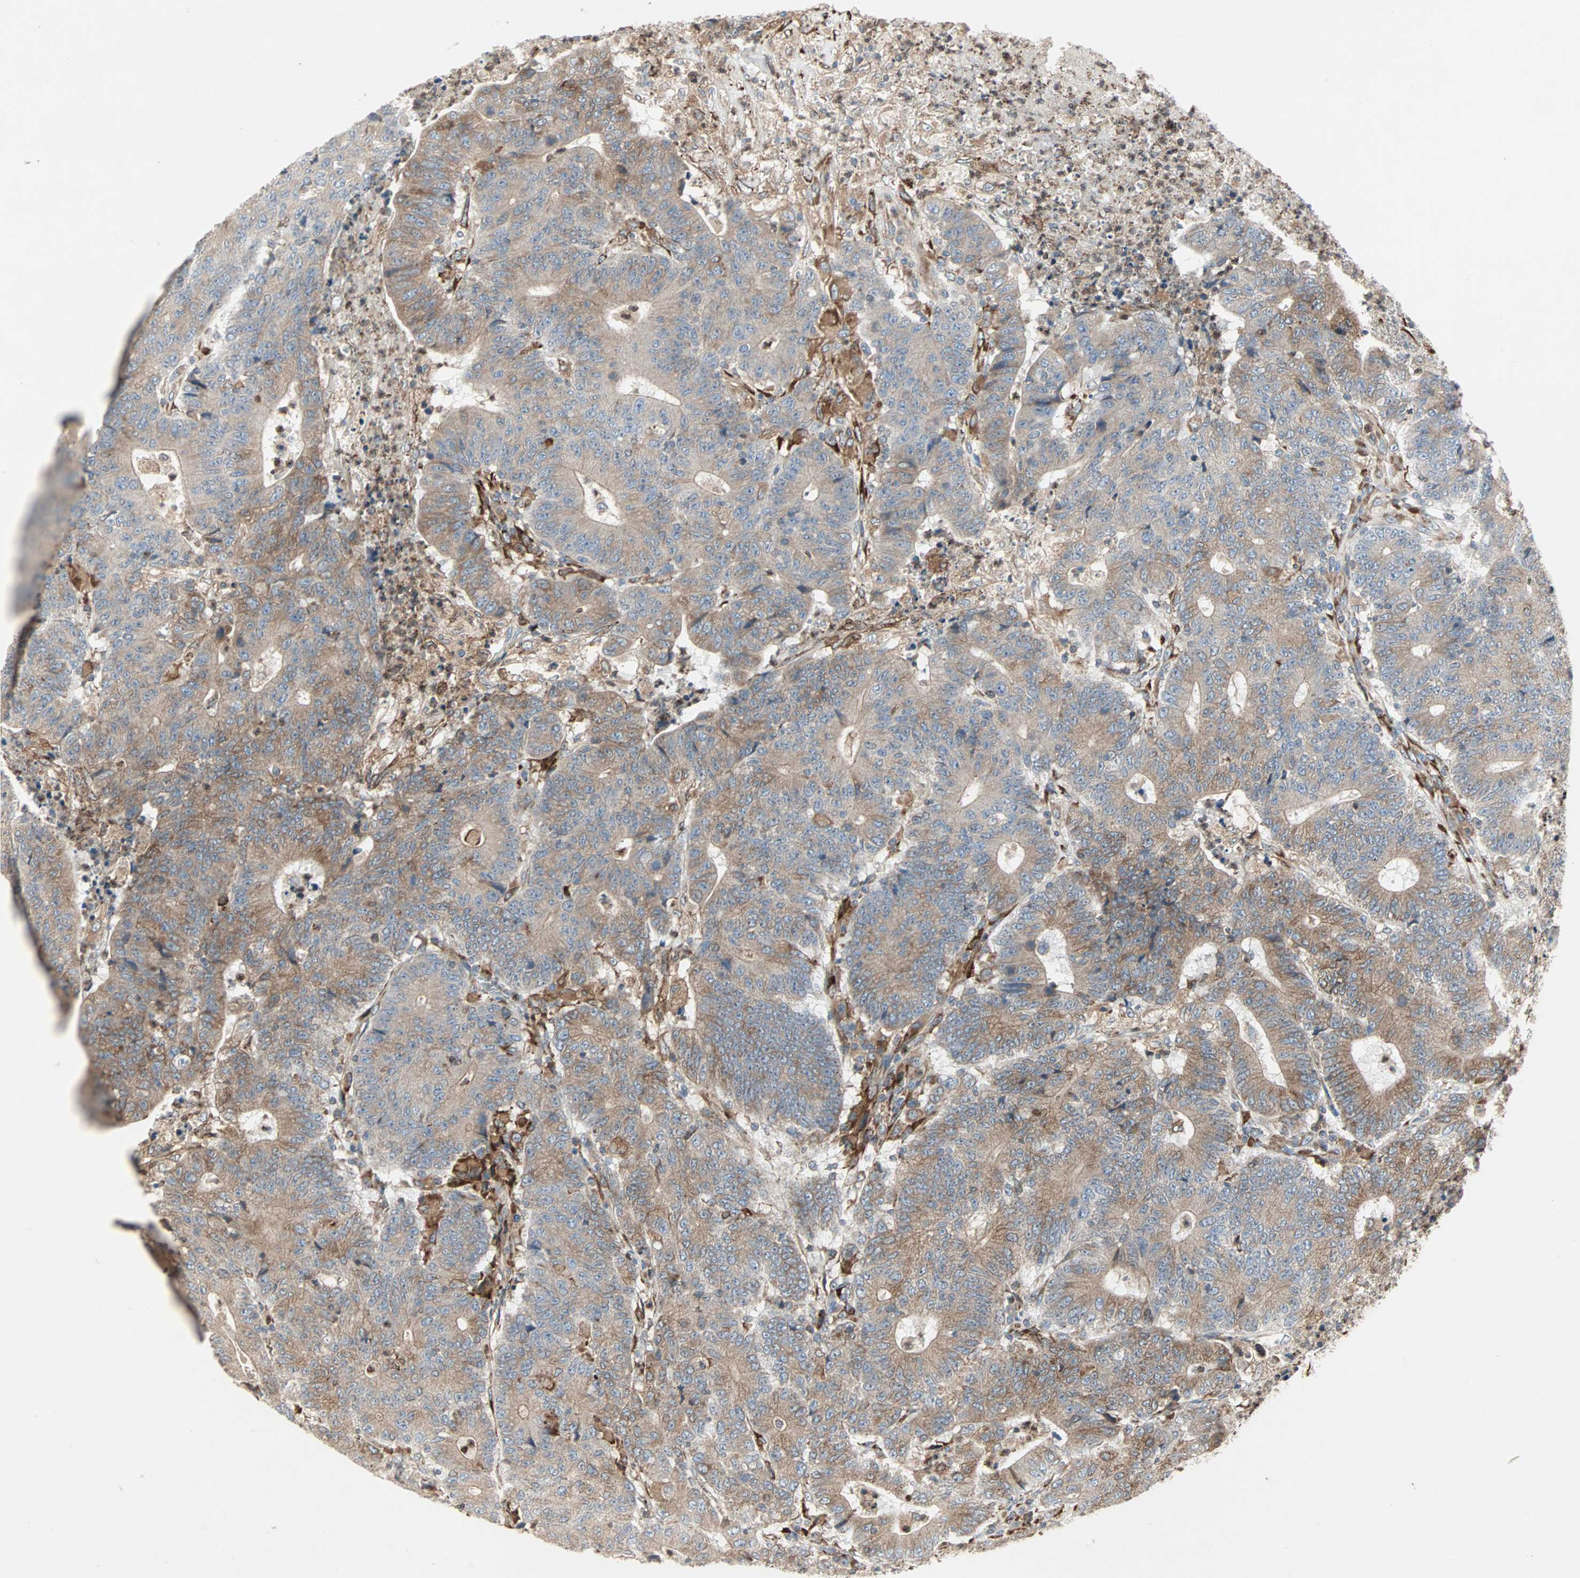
{"staining": {"intensity": "moderate", "quantity": ">75%", "location": "cytoplasmic/membranous"}, "tissue": "colorectal cancer", "cell_type": "Tumor cells", "image_type": "cancer", "snomed": [{"axis": "morphology", "description": "Normal tissue, NOS"}, {"axis": "morphology", "description": "Adenocarcinoma, NOS"}, {"axis": "topography", "description": "Colon"}], "caption": "This photomicrograph demonstrates colorectal cancer stained with IHC to label a protein in brown. The cytoplasmic/membranous of tumor cells show moderate positivity for the protein. Nuclei are counter-stained blue.", "gene": "H6PD", "patient": {"sex": "female", "age": 75}}